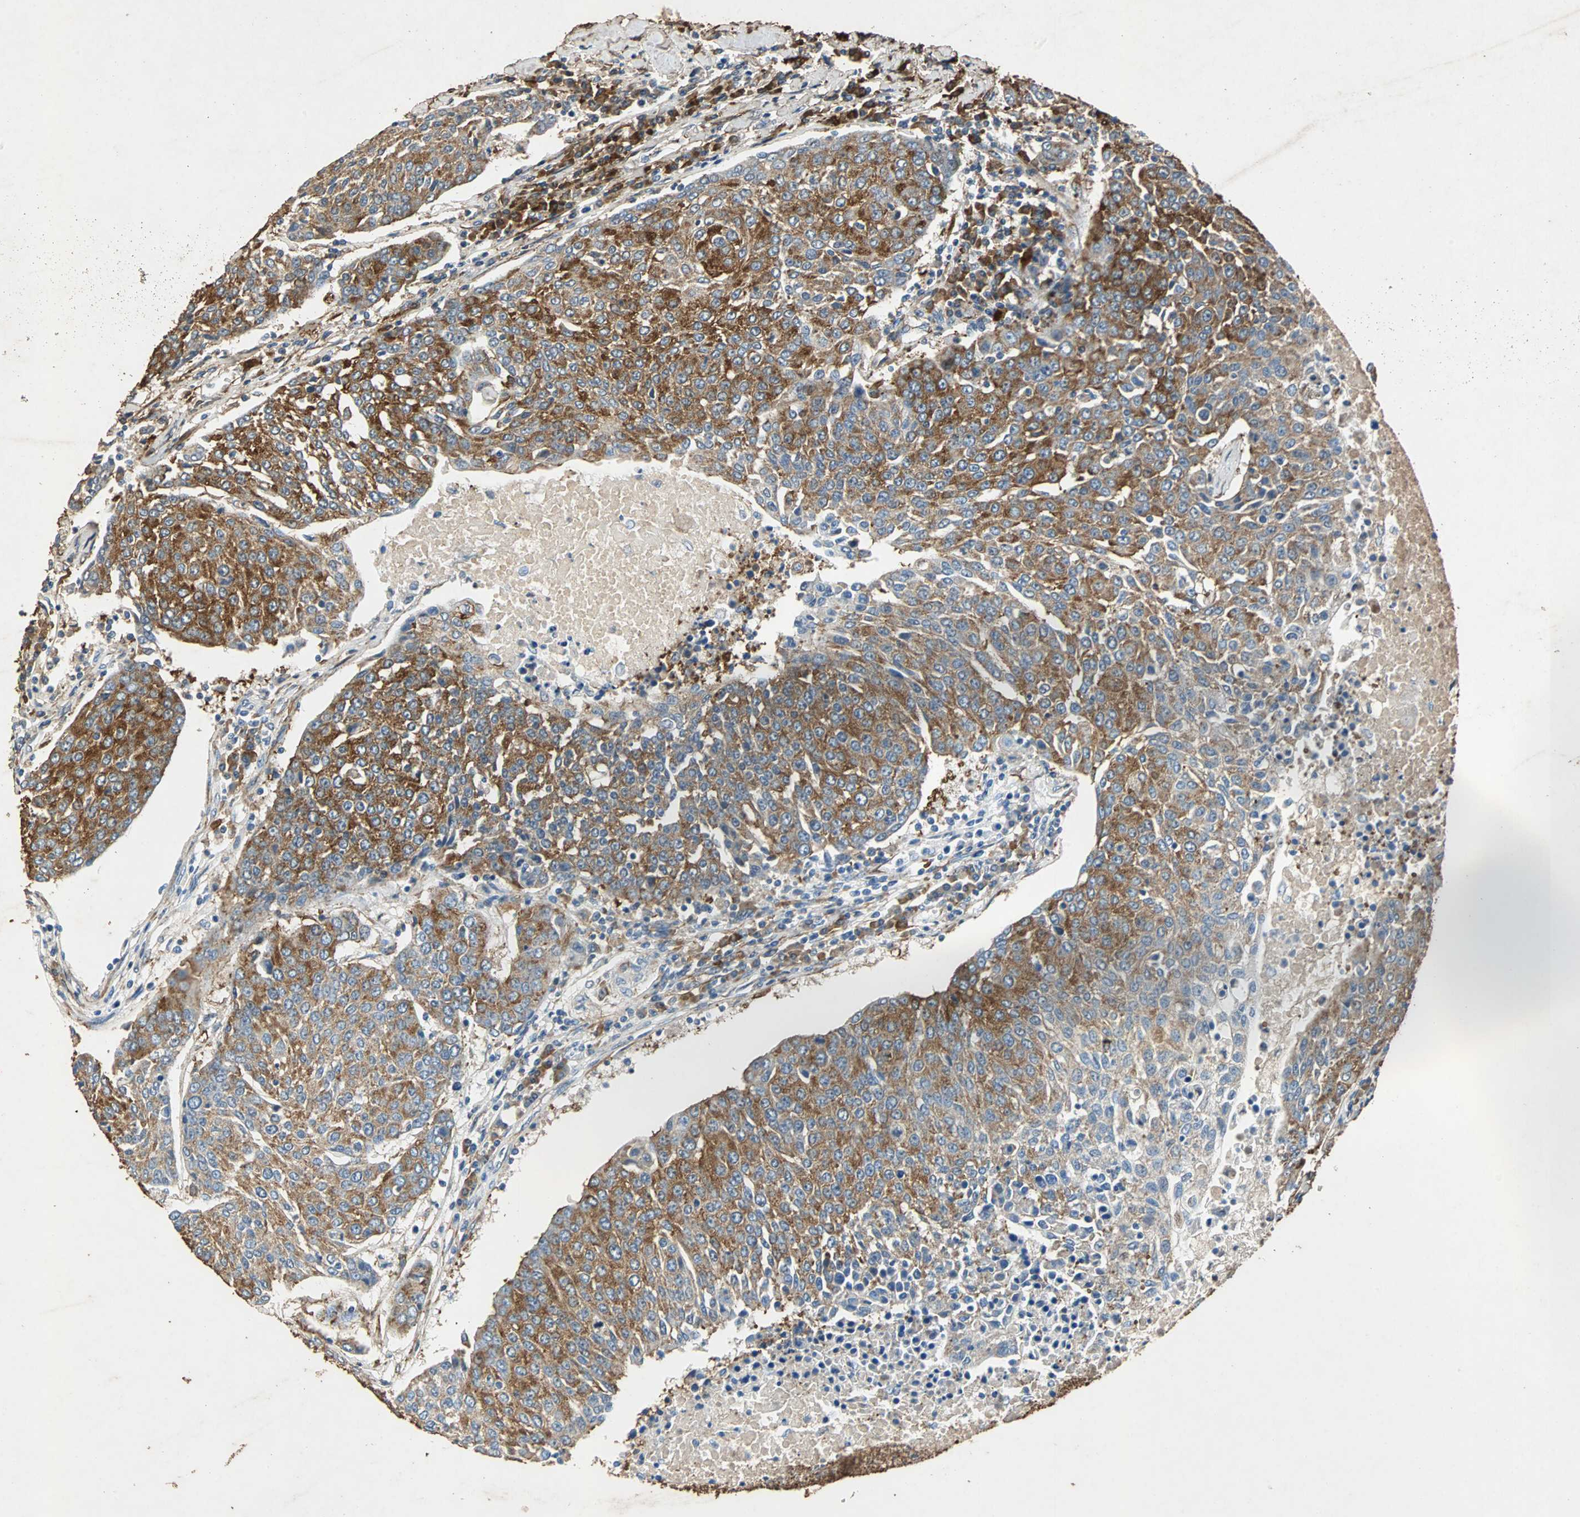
{"staining": {"intensity": "strong", "quantity": ">75%", "location": "cytoplasmic/membranous"}, "tissue": "urothelial cancer", "cell_type": "Tumor cells", "image_type": "cancer", "snomed": [{"axis": "morphology", "description": "Urothelial carcinoma, High grade"}, {"axis": "topography", "description": "Urinary bladder"}], "caption": "There is high levels of strong cytoplasmic/membranous positivity in tumor cells of urothelial carcinoma (high-grade), as demonstrated by immunohistochemical staining (brown color).", "gene": "NAA10", "patient": {"sex": "female", "age": 85}}